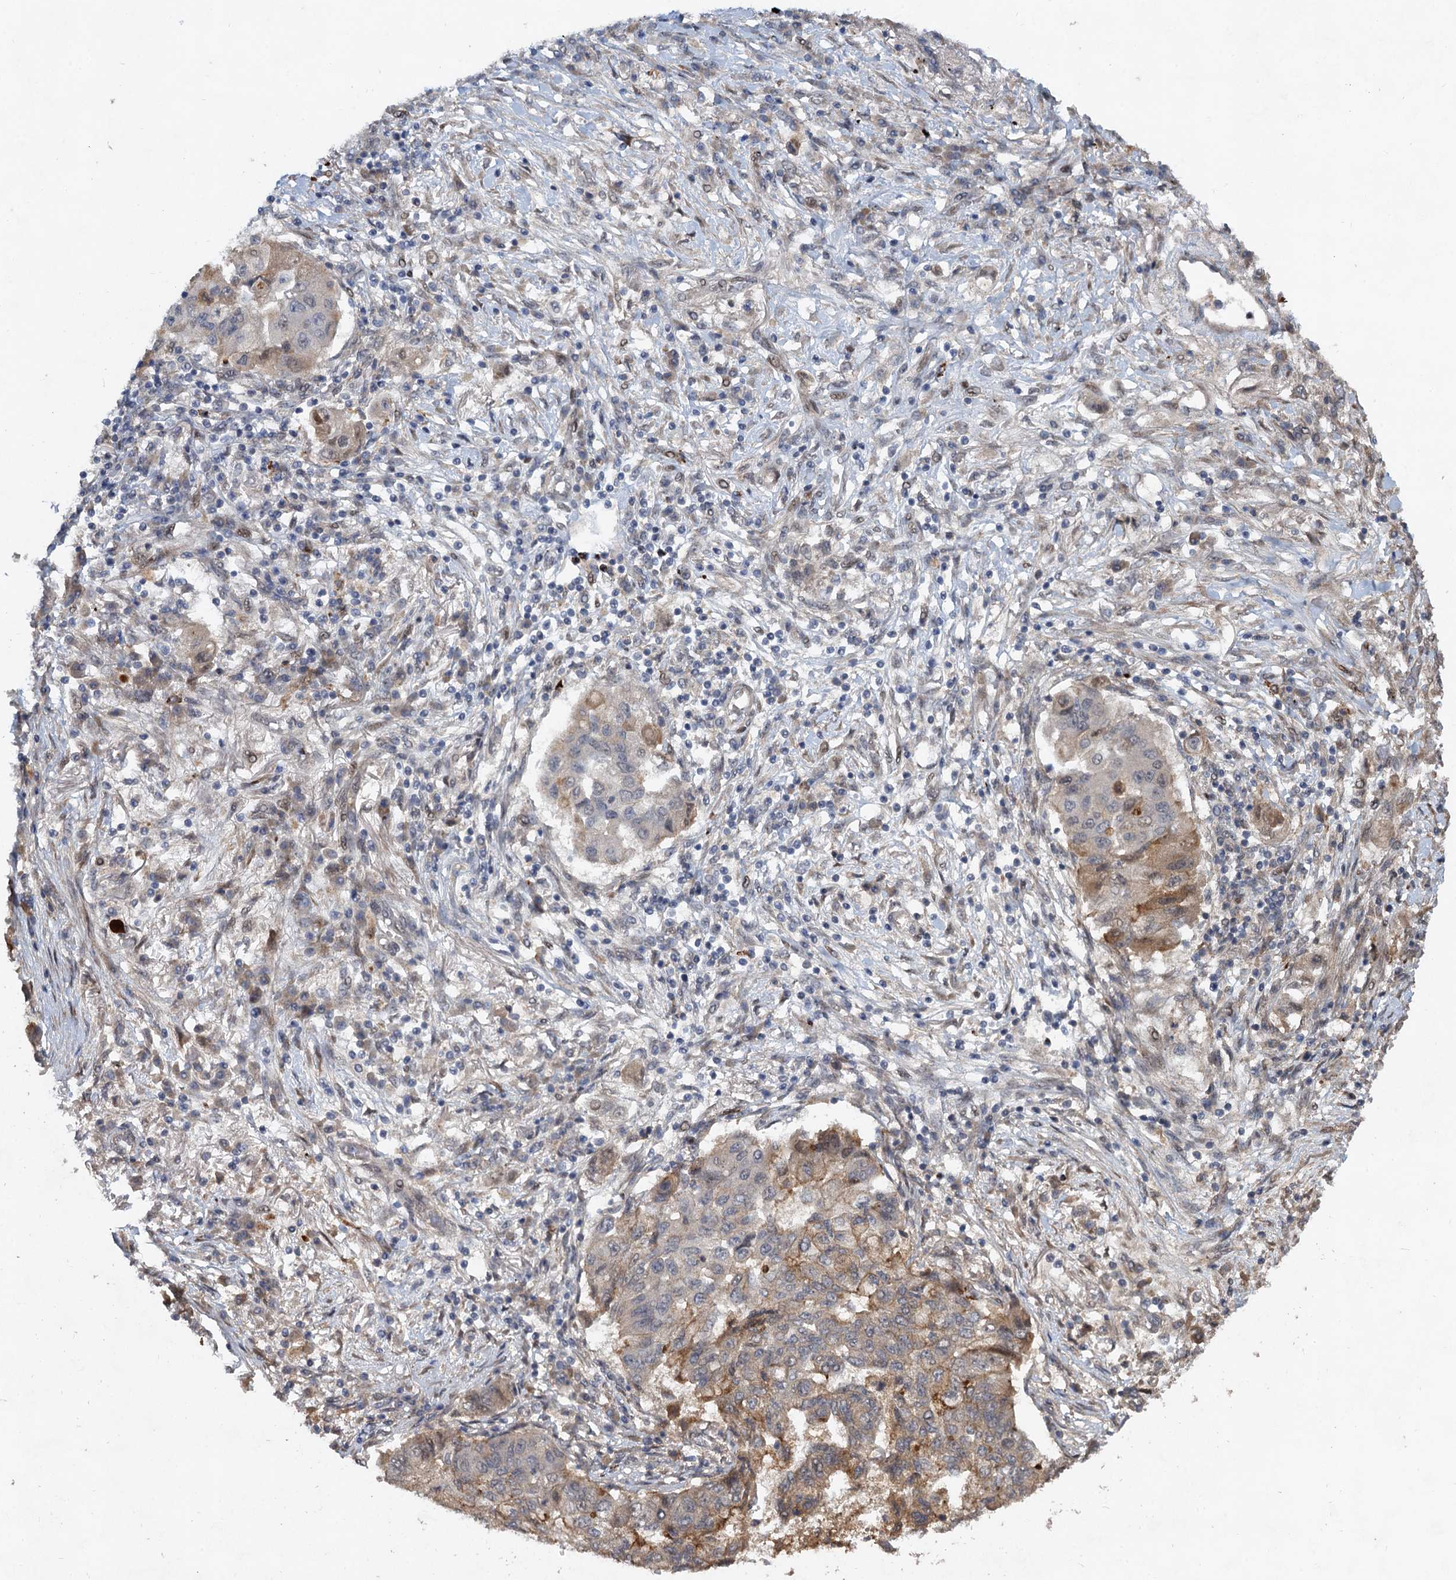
{"staining": {"intensity": "weak", "quantity": "<25%", "location": "cytoplasmic/membranous"}, "tissue": "lung cancer", "cell_type": "Tumor cells", "image_type": "cancer", "snomed": [{"axis": "morphology", "description": "Squamous cell carcinoma, NOS"}, {"axis": "topography", "description": "Lung"}], "caption": "This is an immunohistochemistry (IHC) image of lung cancer. There is no positivity in tumor cells.", "gene": "NUDT22", "patient": {"sex": "male", "age": 74}}